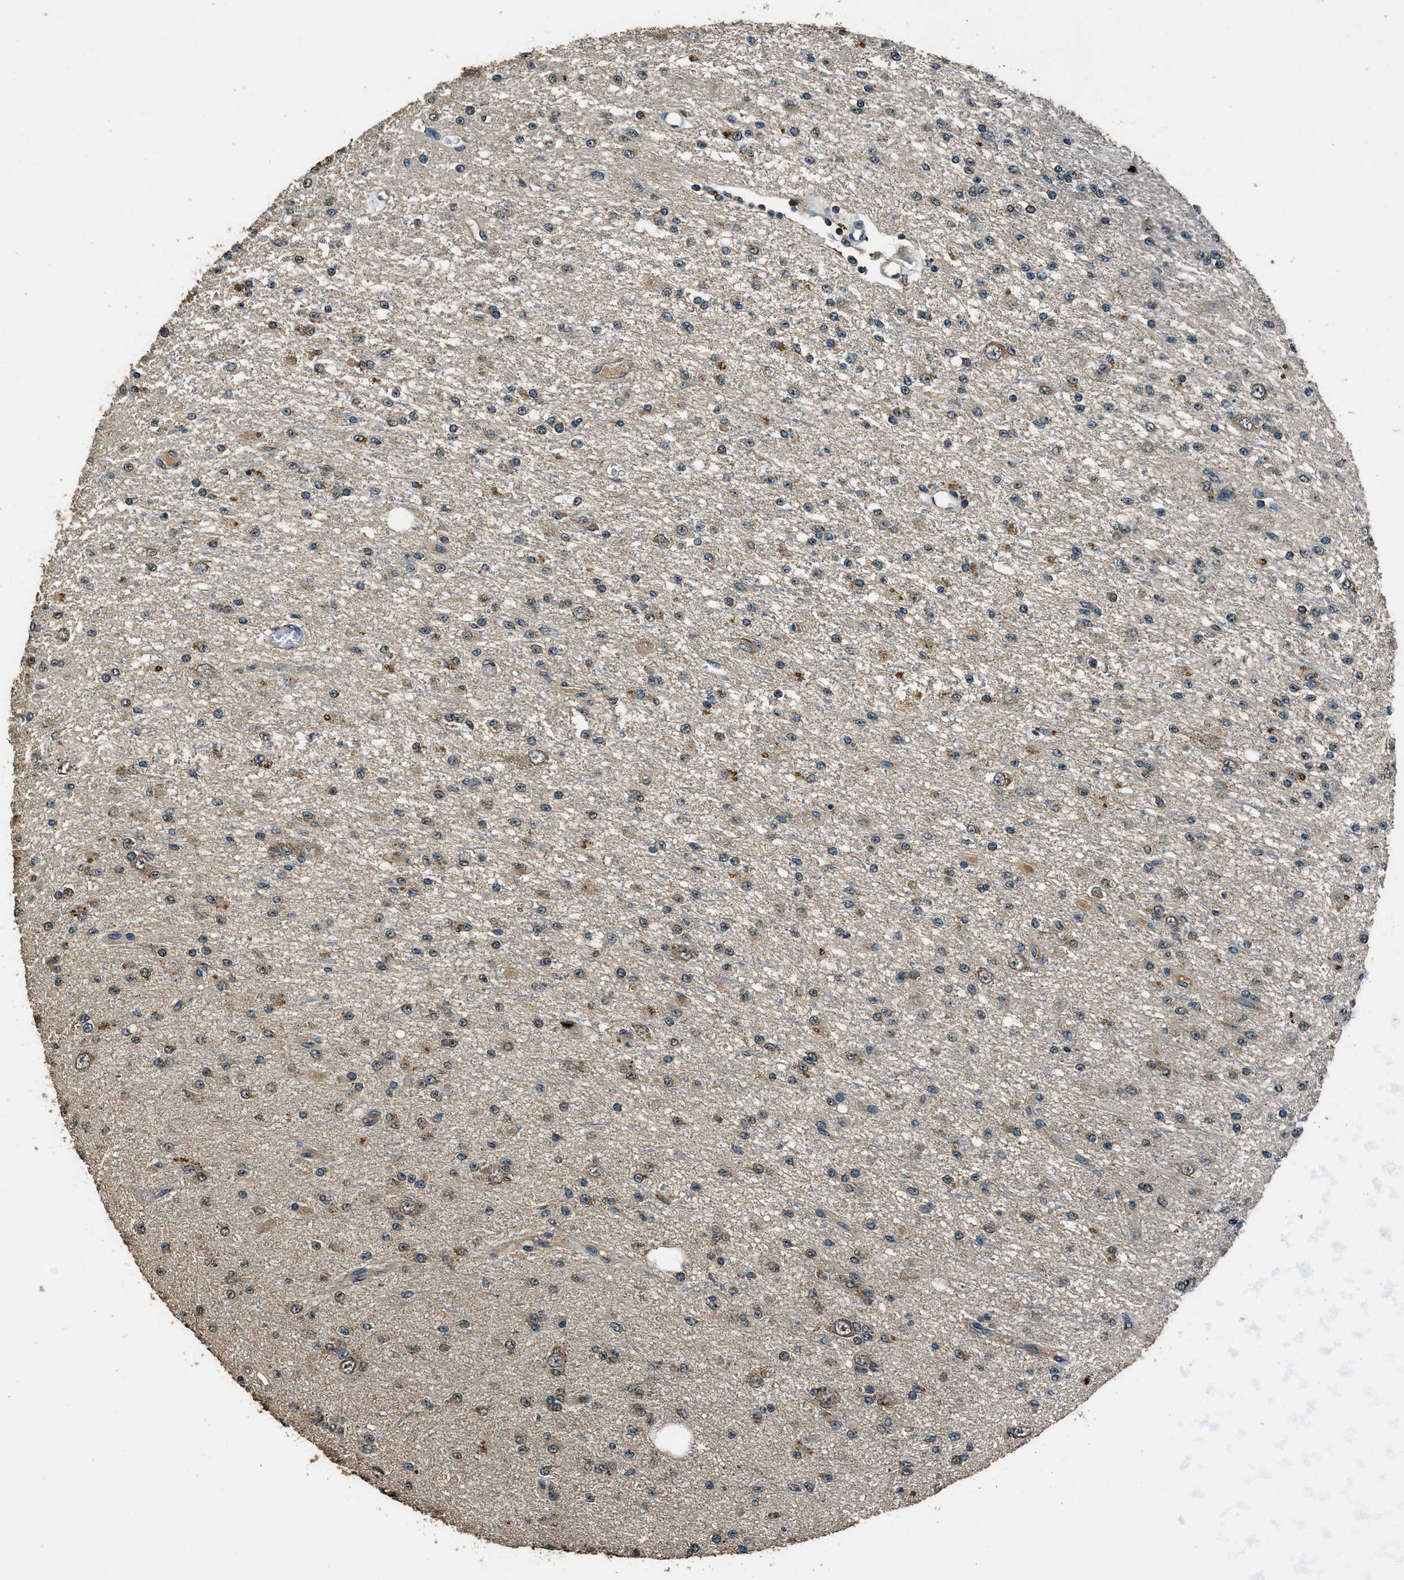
{"staining": {"intensity": "moderate", "quantity": "25%-75%", "location": "cytoplasmic/membranous"}, "tissue": "glioma", "cell_type": "Tumor cells", "image_type": "cancer", "snomed": [{"axis": "morphology", "description": "Glioma, malignant, Low grade"}, {"axis": "topography", "description": "Brain"}], "caption": "Glioma tissue displays moderate cytoplasmic/membranous expression in about 25%-75% of tumor cells The staining is performed using DAB (3,3'-diaminobenzidine) brown chromogen to label protein expression. The nuclei are counter-stained blue using hematoxylin.", "gene": "SALL3", "patient": {"sex": "male", "age": 38}}